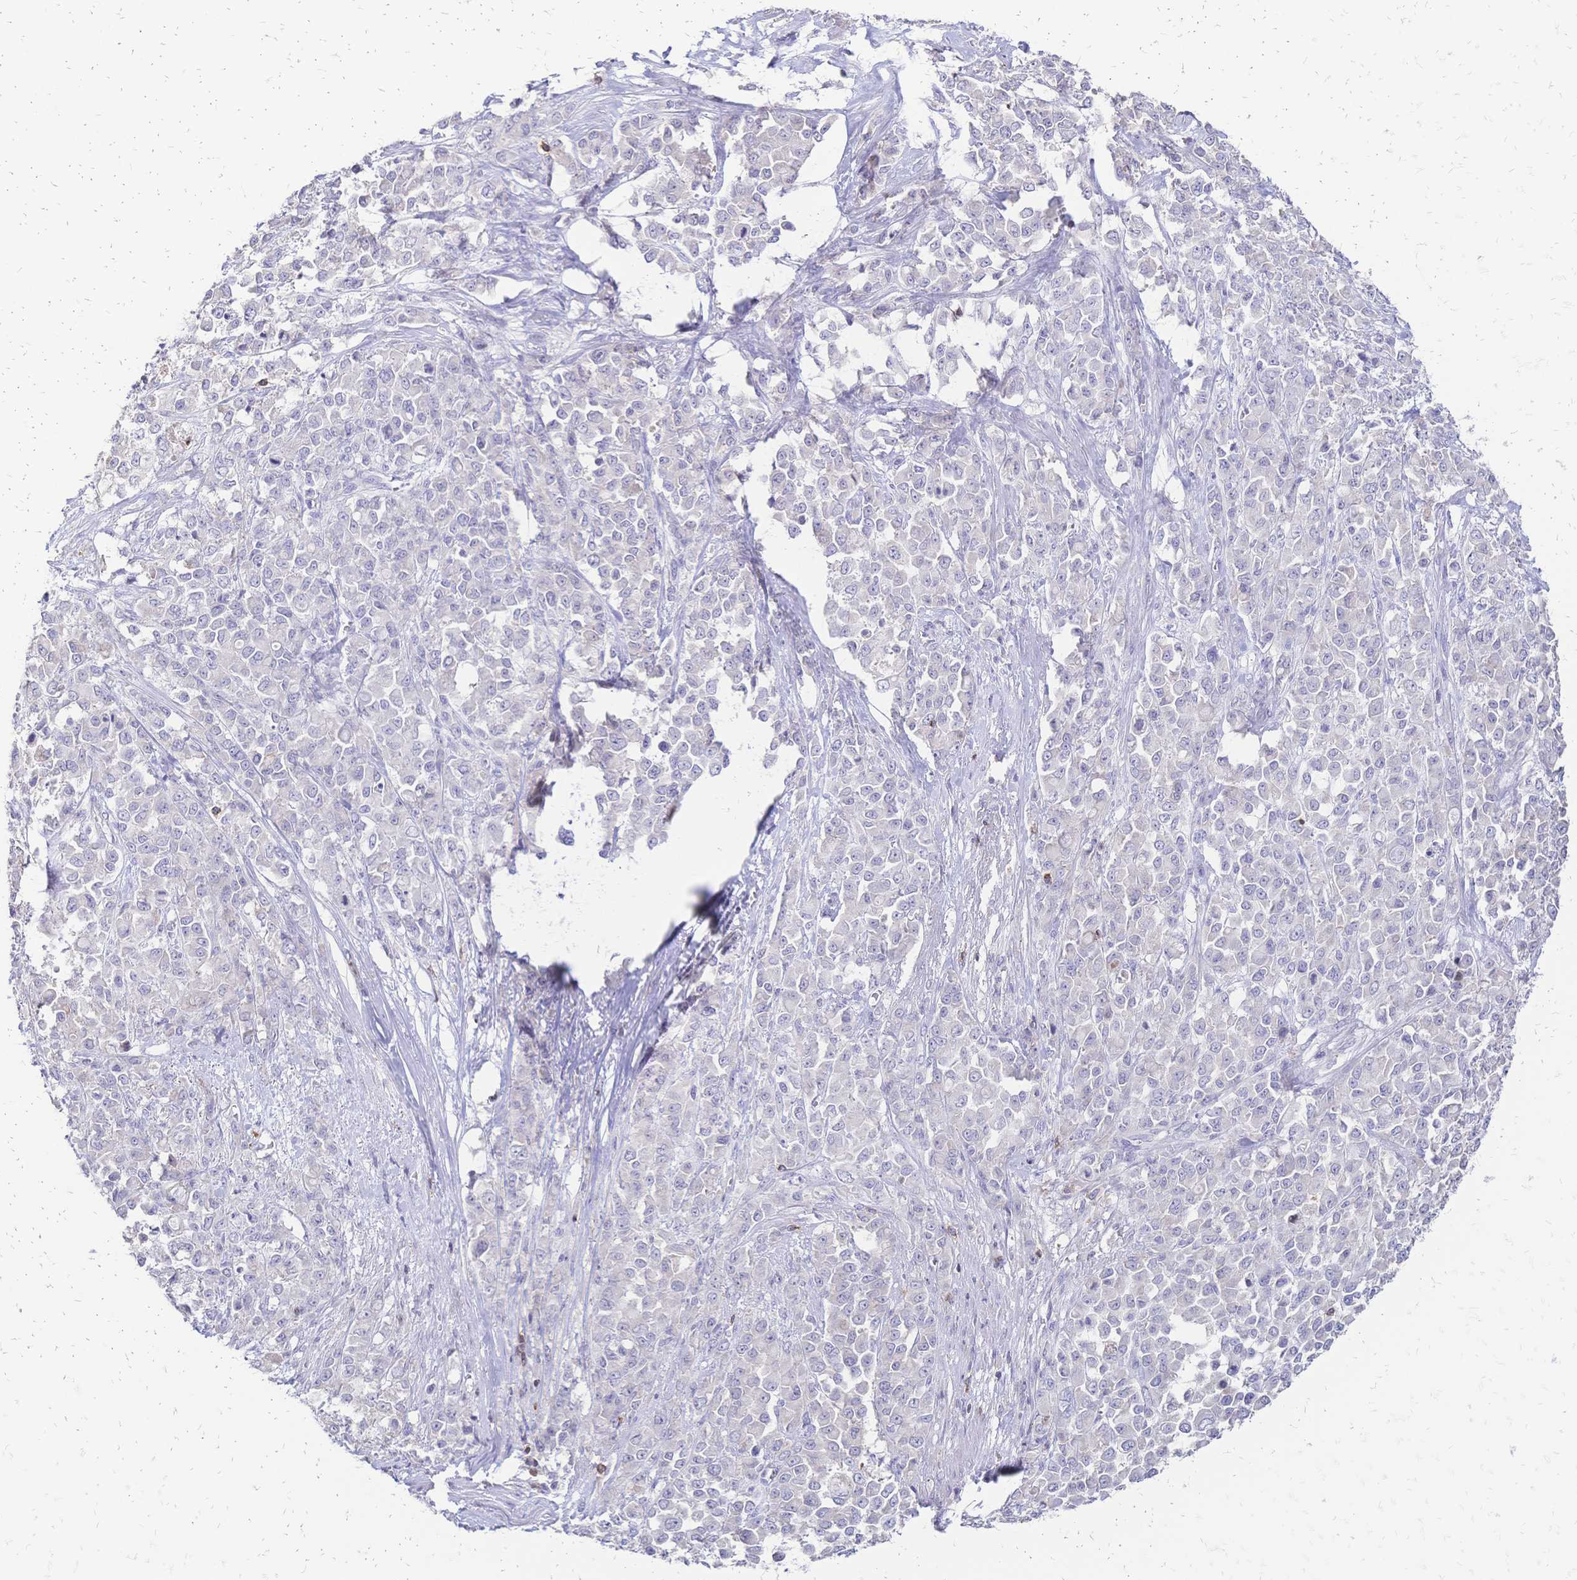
{"staining": {"intensity": "negative", "quantity": "none", "location": "none"}, "tissue": "stomach cancer", "cell_type": "Tumor cells", "image_type": "cancer", "snomed": [{"axis": "morphology", "description": "Adenocarcinoma, NOS"}, {"axis": "topography", "description": "Stomach"}], "caption": "Immunohistochemical staining of human adenocarcinoma (stomach) exhibits no significant expression in tumor cells. The staining is performed using DAB (3,3'-diaminobenzidine) brown chromogen with nuclei counter-stained in using hematoxylin.", "gene": "IL2RA", "patient": {"sex": "female", "age": 76}}